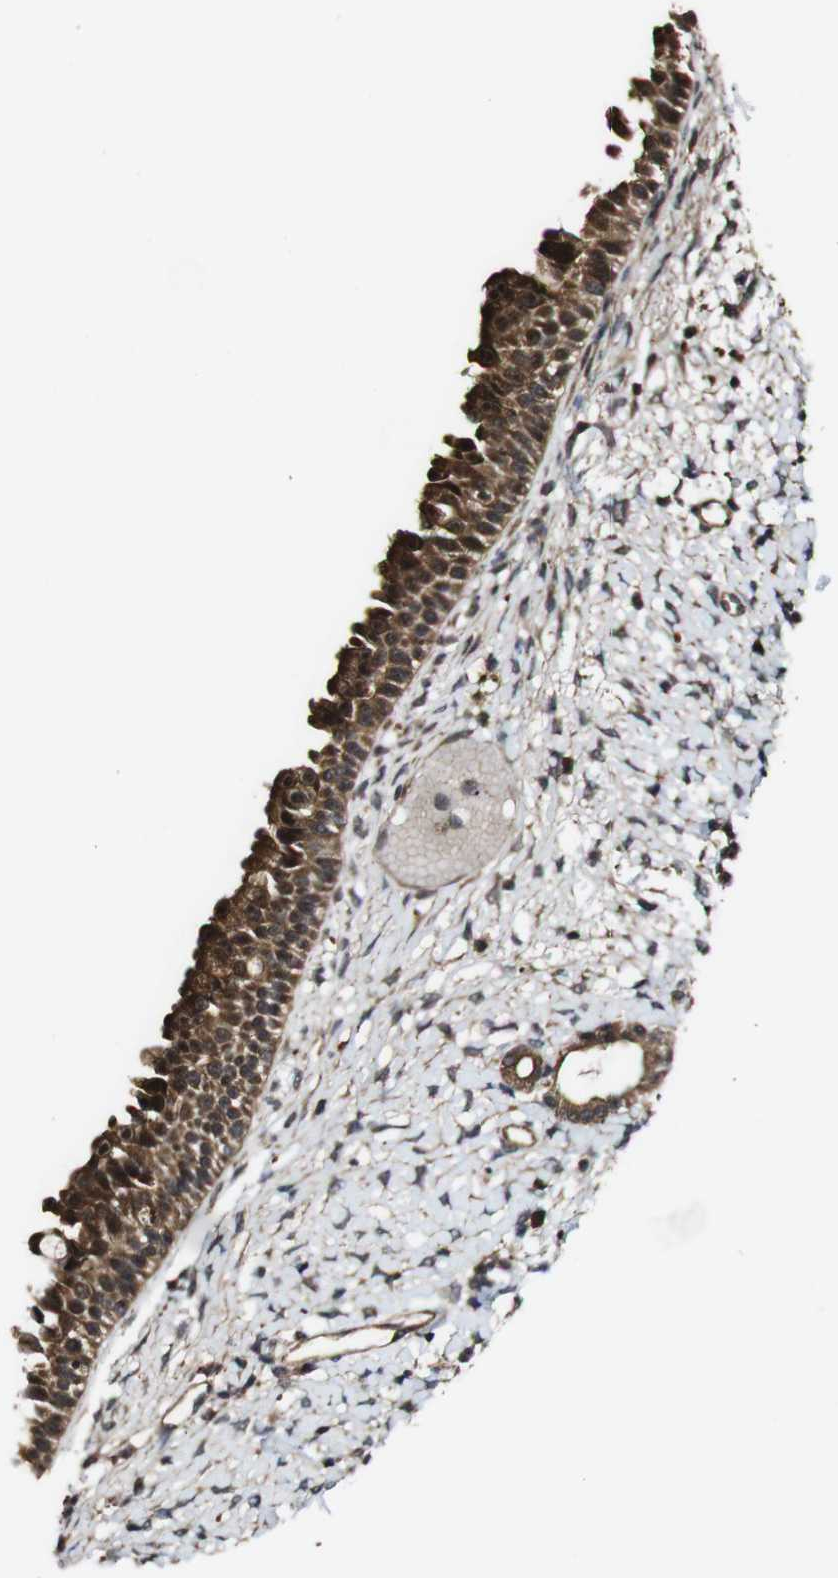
{"staining": {"intensity": "strong", "quantity": "25%-75%", "location": "cytoplasmic/membranous"}, "tissue": "nasopharynx", "cell_type": "Respiratory epithelial cells", "image_type": "normal", "snomed": [{"axis": "morphology", "description": "Normal tissue, NOS"}, {"axis": "topography", "description": "Nasopharynx"}], "caption": "Immunohistochemistry photomicrograph of unremarkable human nasopharynx stained for a protein (brown), which reveals high levels of strong cytoplasmic/membranous positivity in approximately 25%-75% of respiratory epithelial cells.", "gene": "BTN3A3", "patient": {"sex": "male", "age": 22}}